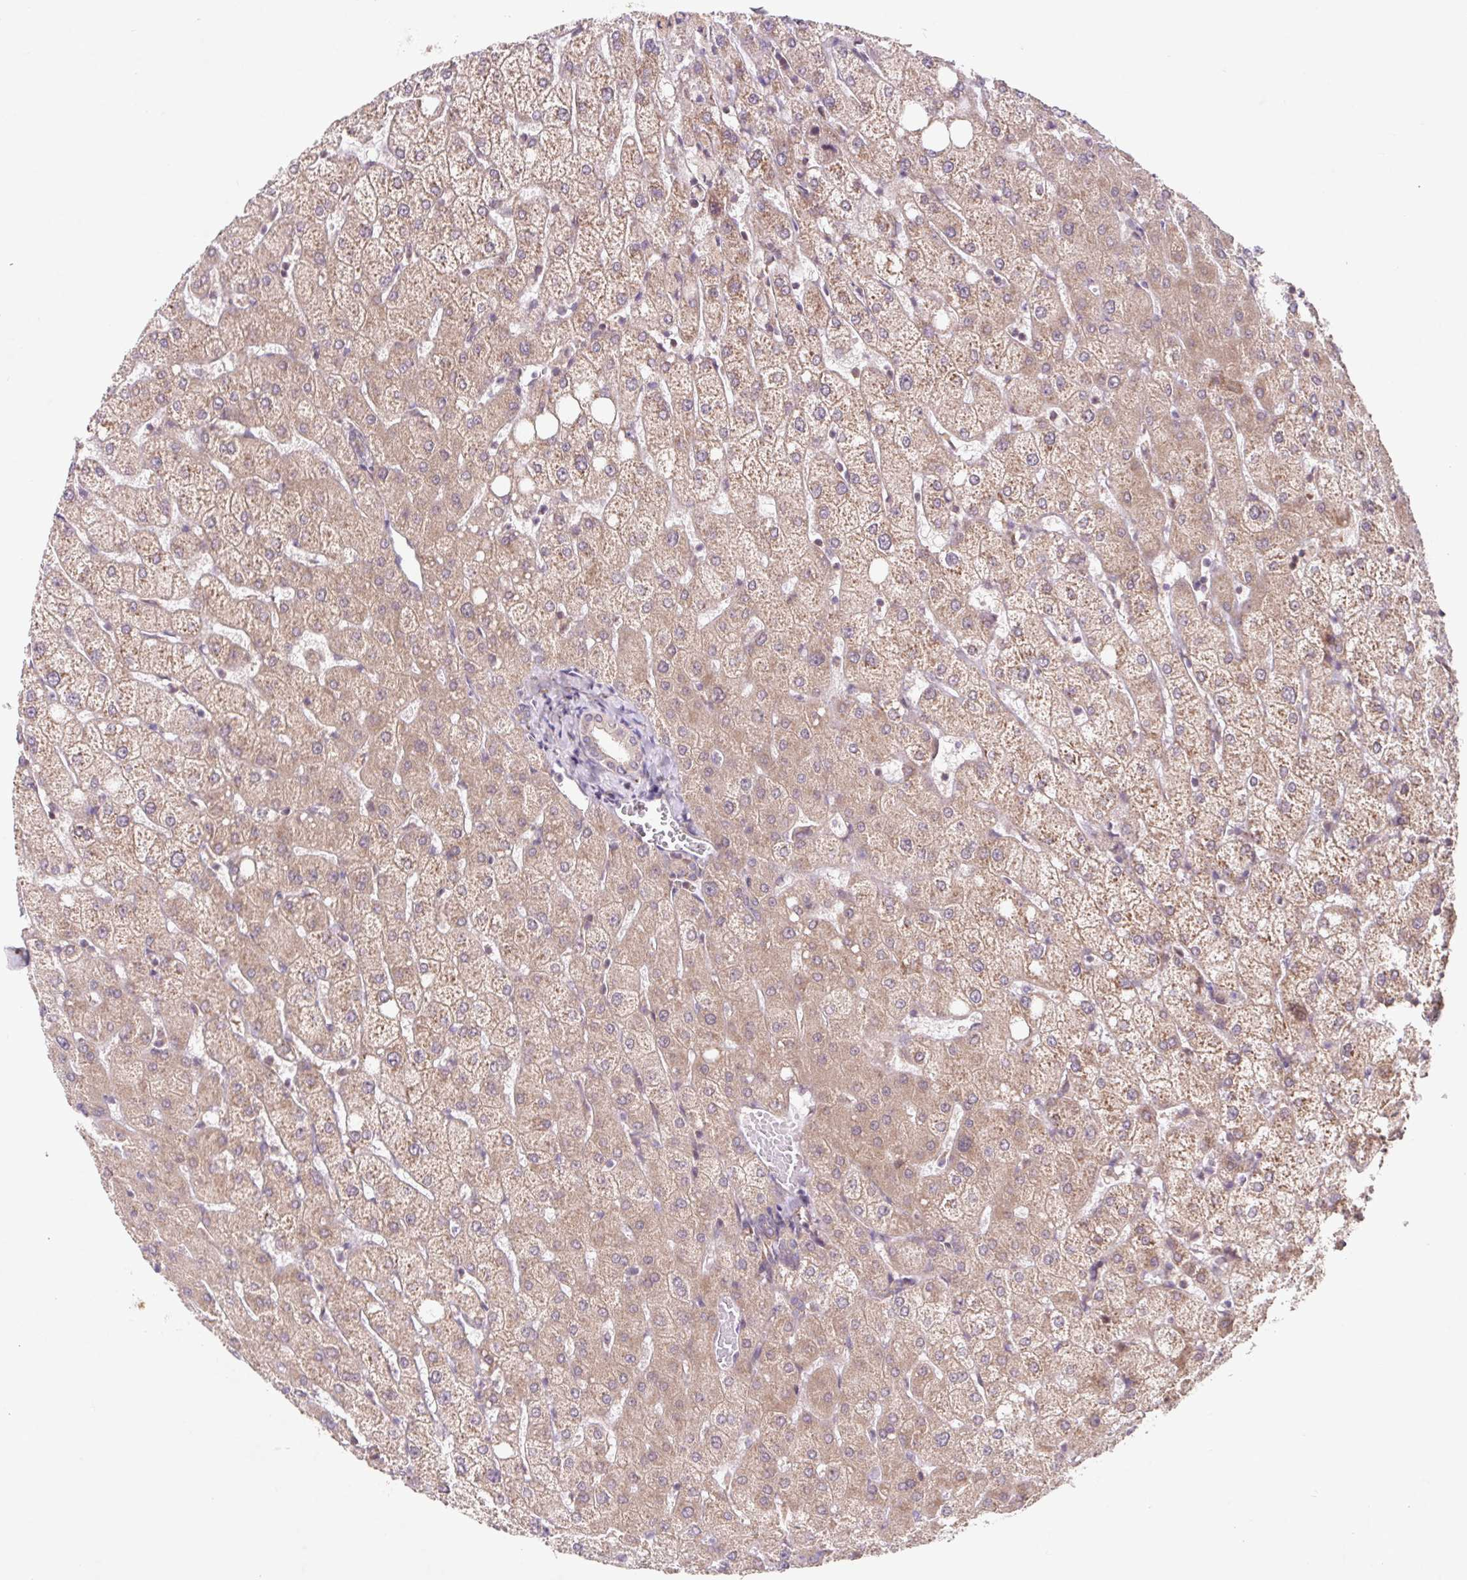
{"staining": {"intensity": "negative", "quantity": "none", "location": "none"}, "tissue": "liver", "cell_type": "Cholangiocytes", "image_type": "normal", "snomed": [{"axis": "morphology", "description": "Normal tissue, NOS"}, {"axis": "topography", "description": "Liver"}], "caption": "IHC histopathology image of benign human liver stained for a protein (brown), which demonstrates no positivity in cholangiocytes.", "gene": "HFE", "patient": {"sex": "female", "age": 54}}